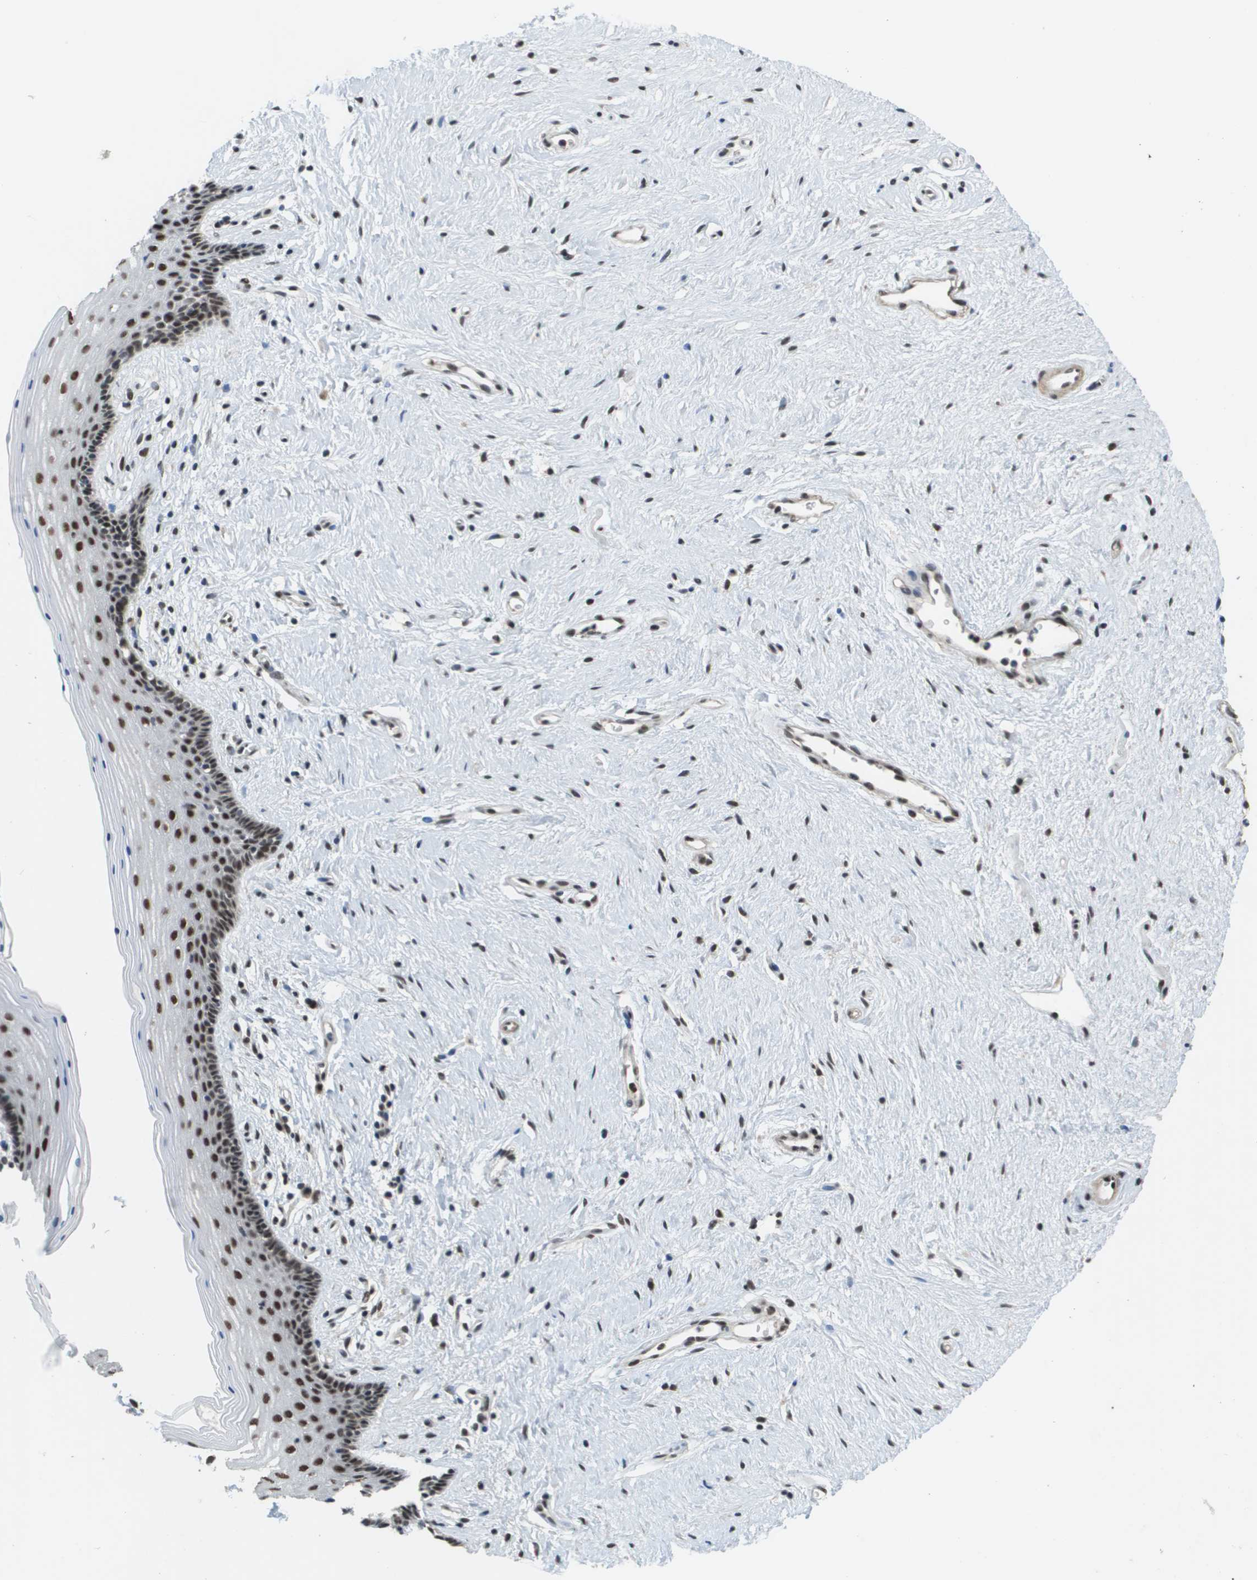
{"staining": {"intensity": "strong", "quantity": "25%-75%", "location": "nuclear"}, "tissue": "vagina", "cell_type": "Squamous epithelial cells", "image_type": "normal", "snomed": [{"axis": "morphology", "description": "Normal tissue, NOS"}, {"axis": "topography", "description": "Vagina"}], "caption": "Immunohistochemistry (IHC) photomicrograph of unremarkable vagina: human vagina stained using IHC displays high levels of strong protein expression localized specifically in the nuclear of squamous epithelial cells, appearing as a nuclear brown color.", "gene": "PRCC", "patient": {"sex": "female", "age": 44}}